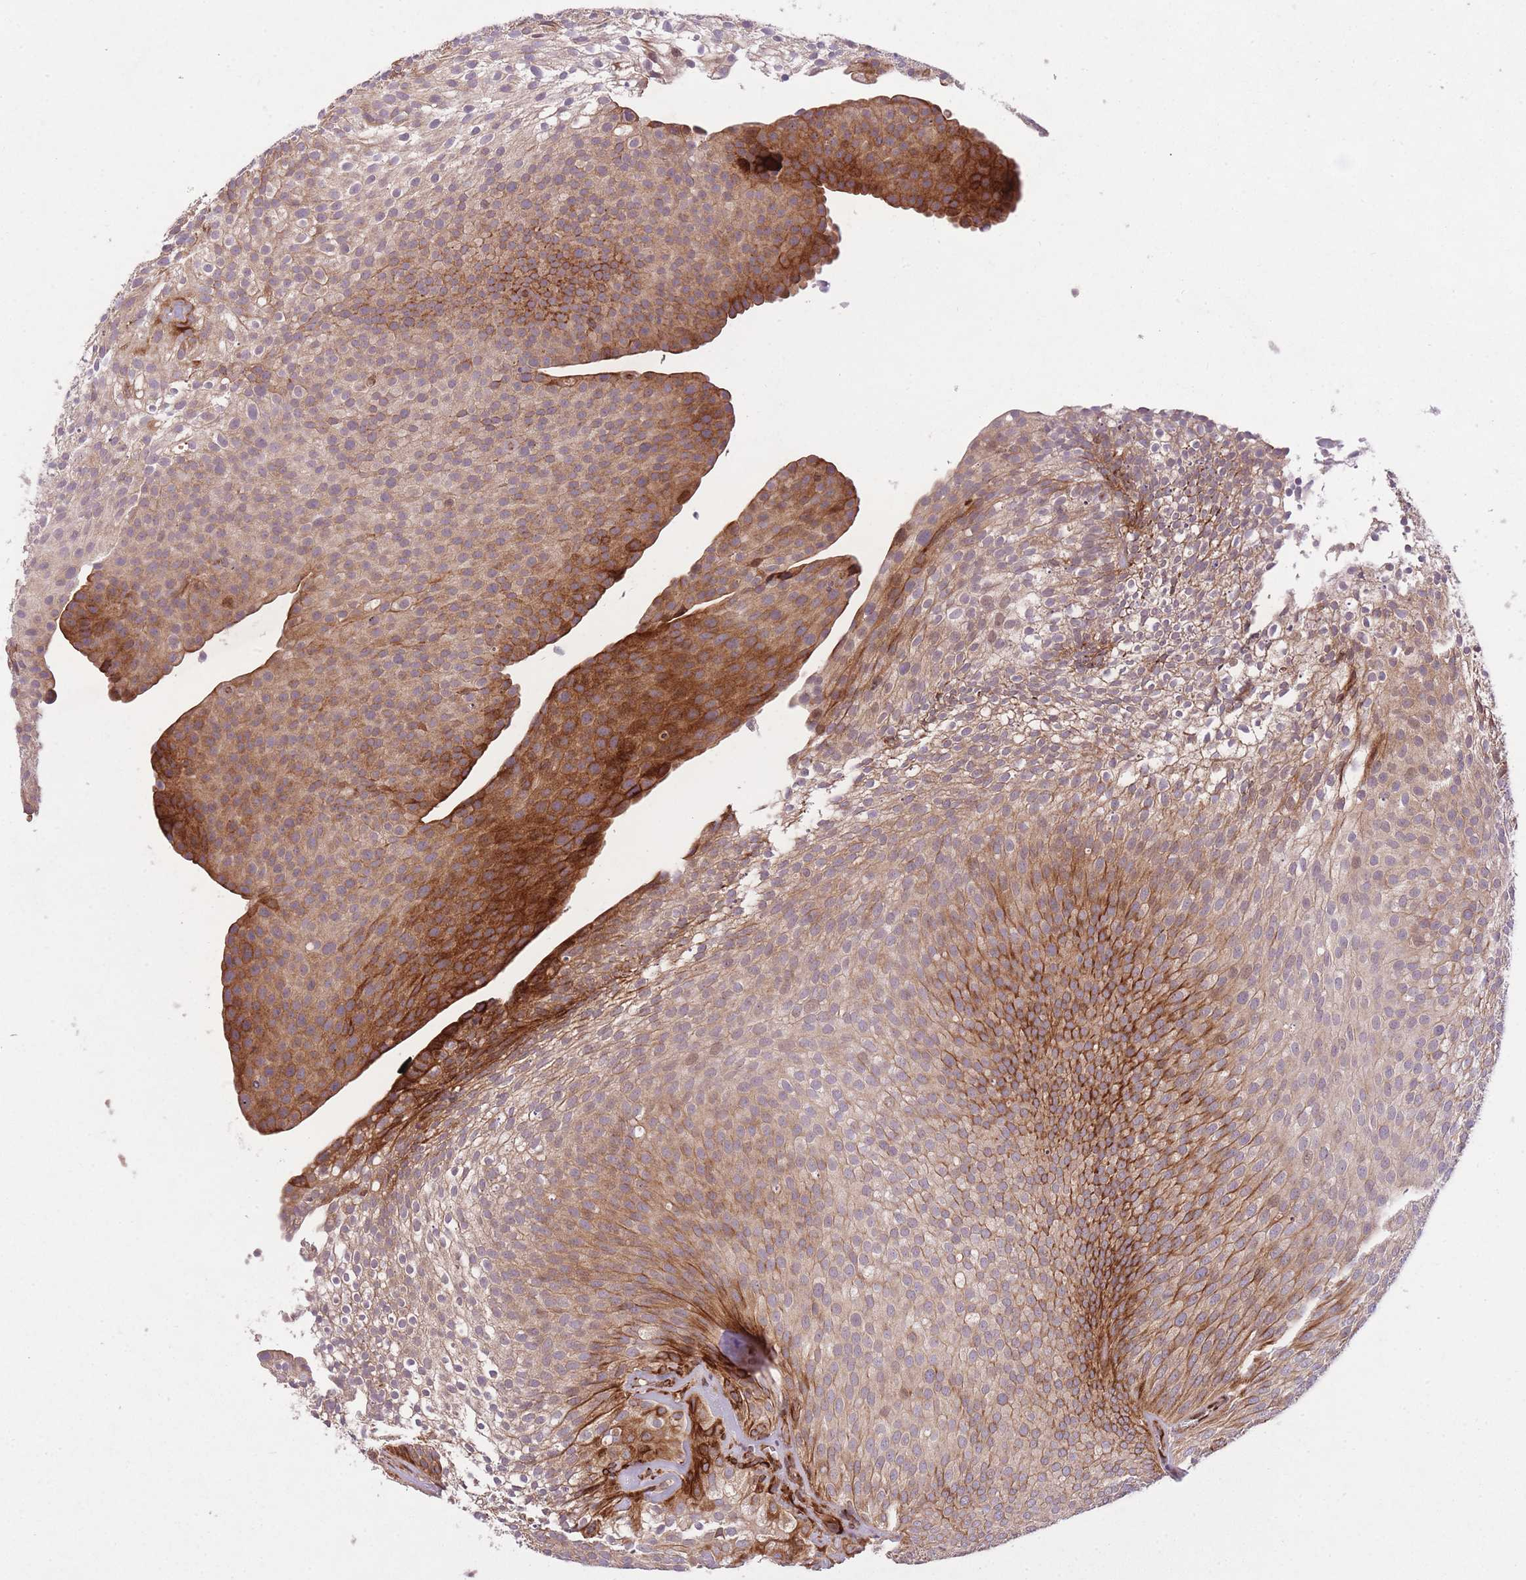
{"staining": {"intensity": "strong", "quantity": "25%-75%", "location": "cytoplasmic/membranous"}, "tissue": "urothelial cancer", "cell_type": "Tumor cells", "image_type": "cancer", "snomed": [{"axis": "morphology", "description": "Urothelial carcinoma, Low grade"}, {"axis": "topography", "description": "Urinary bladder"}], "caption": "Tumor cells reveal high levels of strong cytoplasmic/membranous positivity in about 25%-75% of cells in low-grade urothelial carcinoma.", "gene": "CISH", "patient": {"sex": "male", "age": 91}}